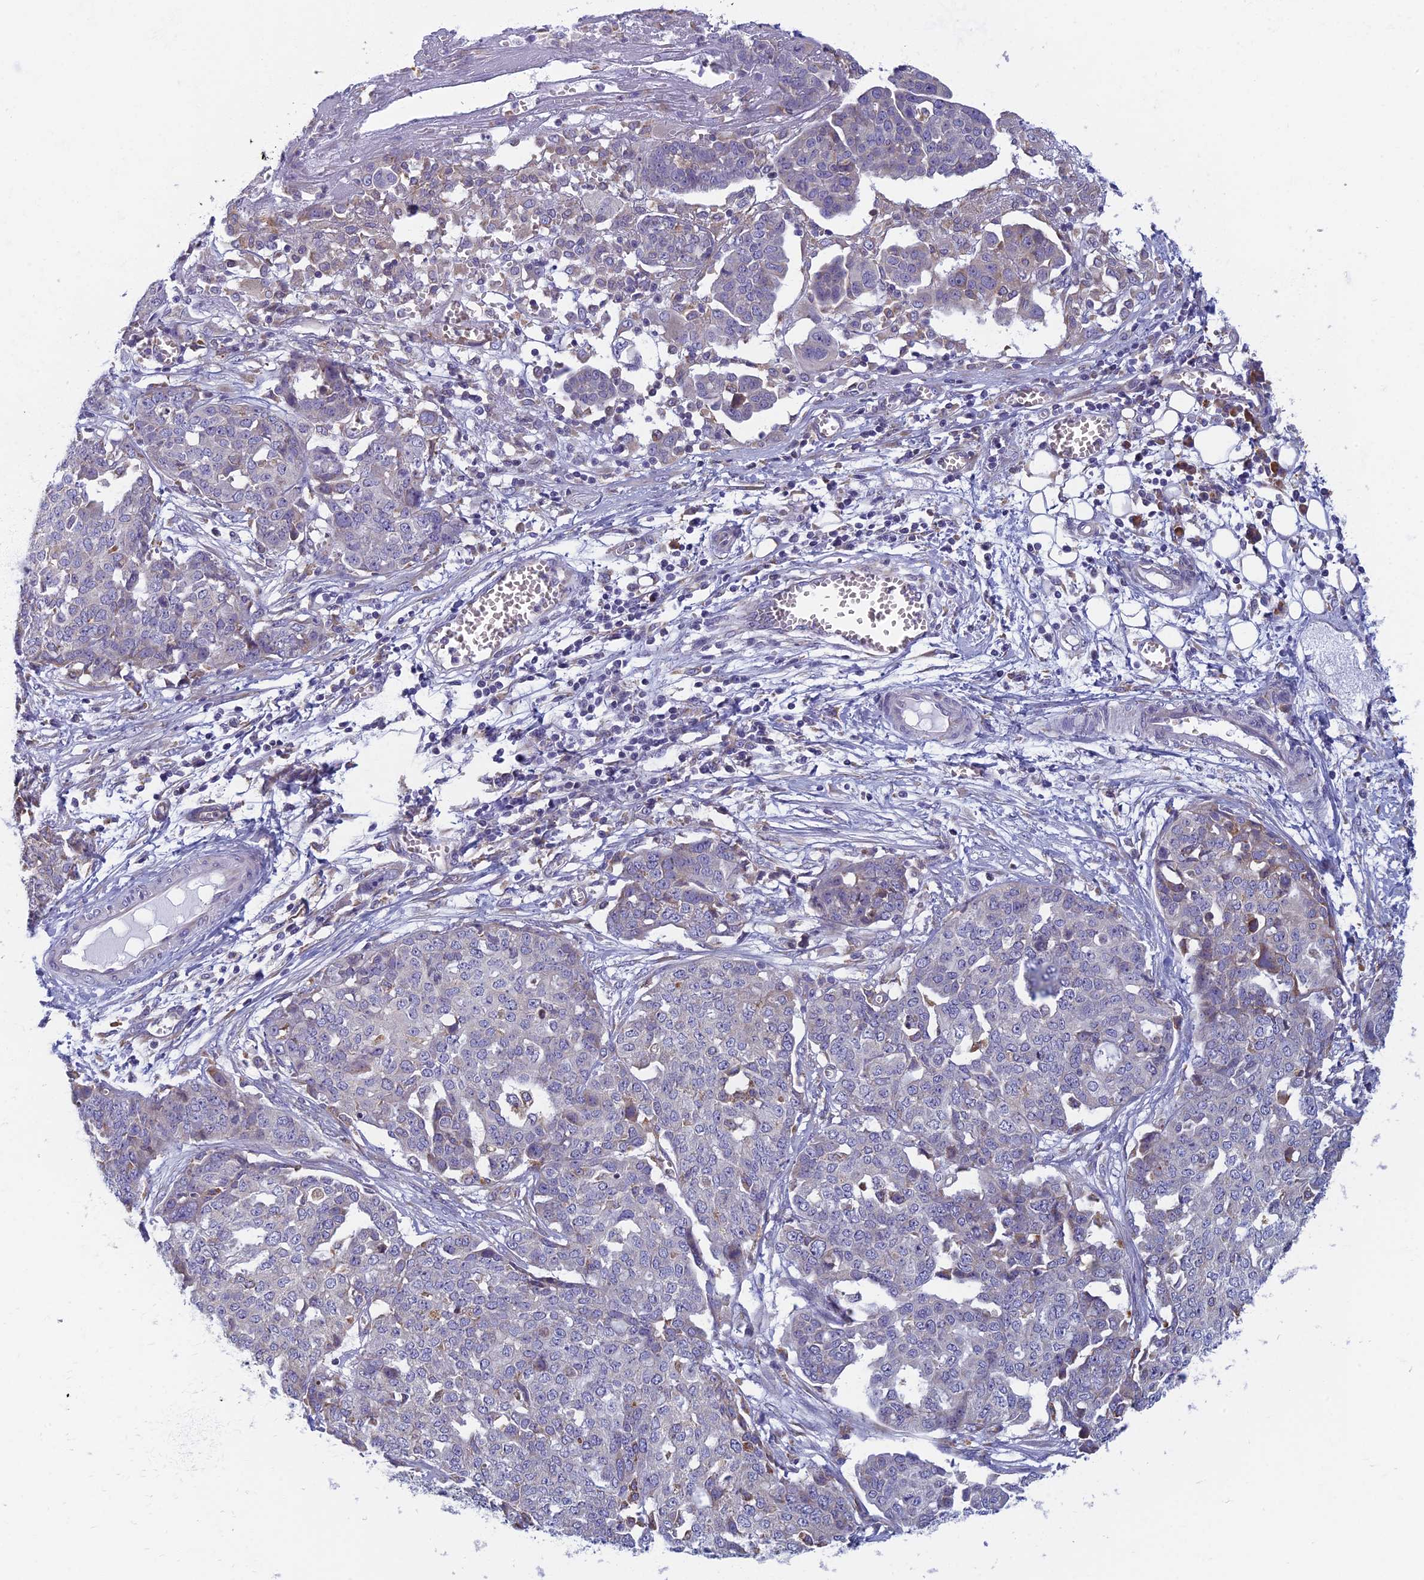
{"staining": {"intensity": "negative", "quantity": "none", "location": "none"}, "tissue": "ovarian cancer", "cell_type": "Tumor cells", "image_type": "cancer", "snomed": [{"axis": "morphology", "description": "Cystadenocarcinoma, serous, NOS"}, {"axis": "topography", "description": "Soft tissue"}, {"axis": "topography", "description": "Ovary"}], "caption": "This is a histopathology image of immunohistochemistry staining of ovarian serous cystadenocarcinoma, which shows no staining in tumor cells.", "gene": "DDX51", "patient": {"sex": "female", "age": 57}}